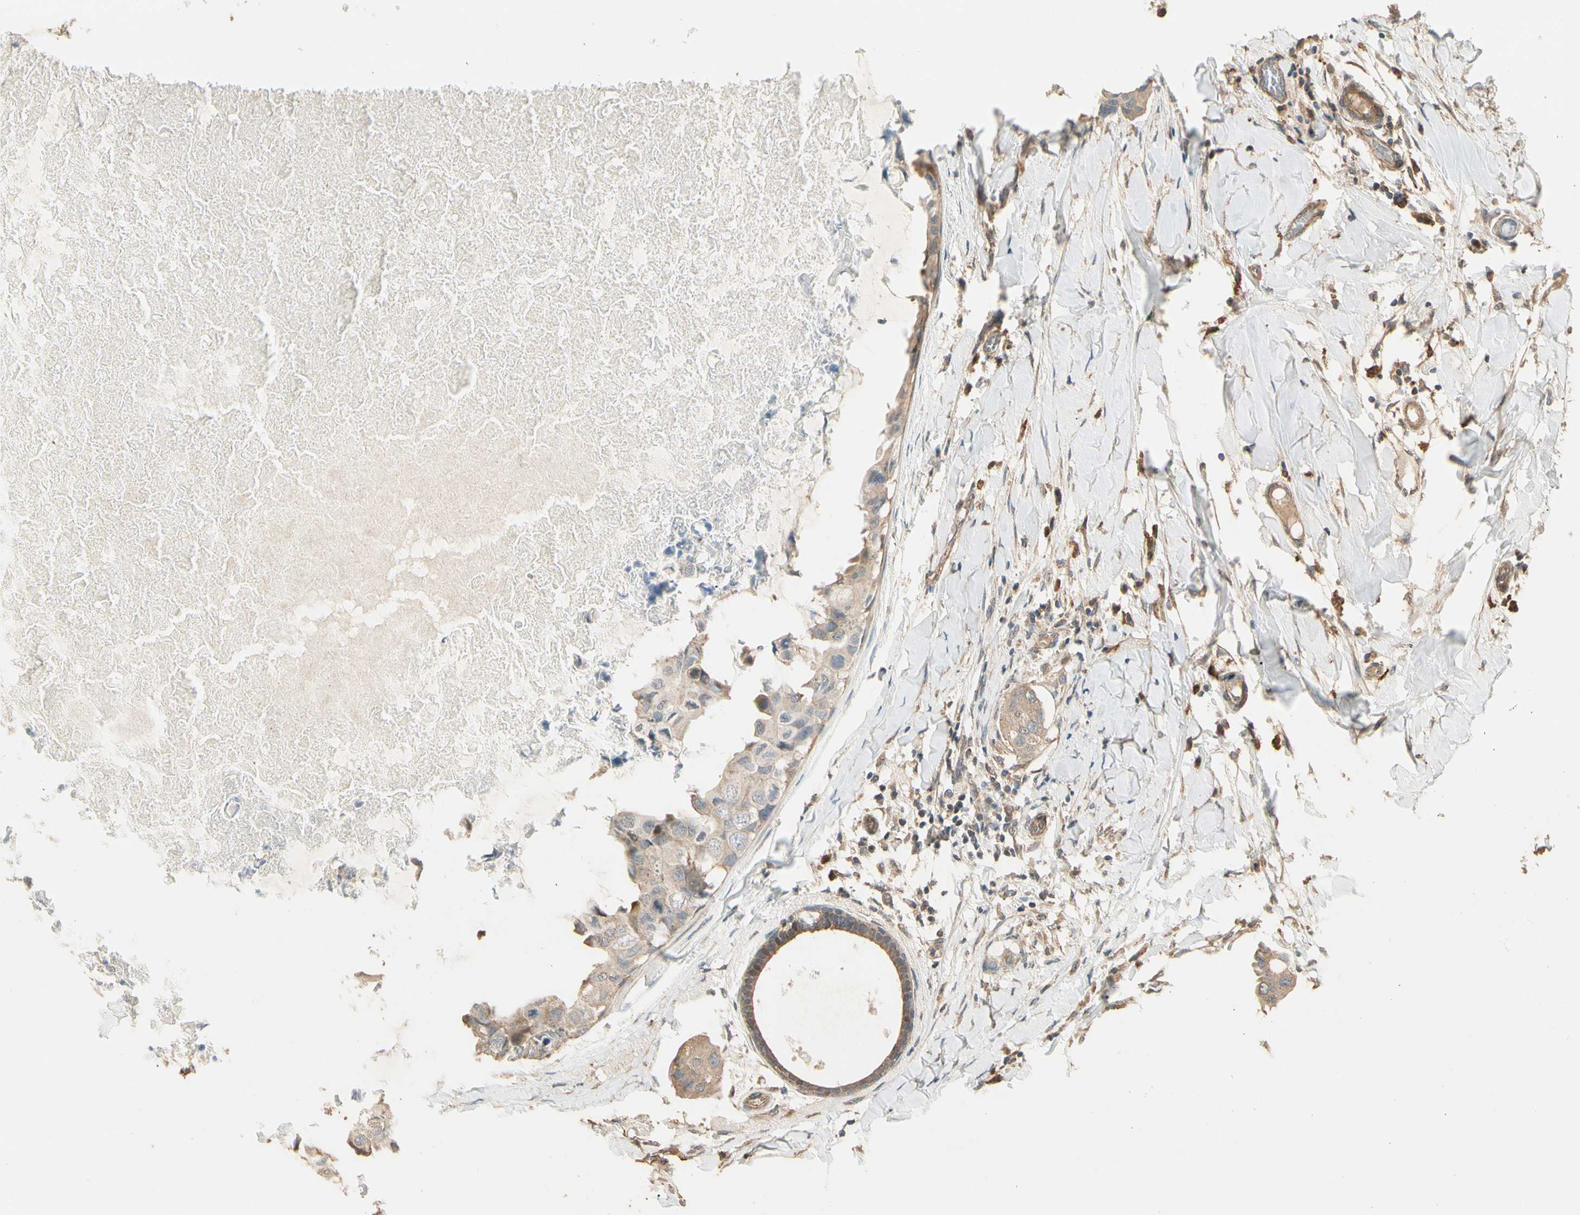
{"staining": {"intensity": "weak", "quantity": ">75%", "location": "cytoplasmic/membranous"}, "tissue": "breast cancer", "cell_type": "Tumor cells", "image_type": "cancer", "snomed": [{"axis": "morphology", "description": "Duct carcinoma"}, {"axis": "topography", "description": "Breast"}], "caption": "Breast invasive ductal carcinoma stained for a protein reveals weak cytoplasmic/membranous positivity in tumor cells. (IHC, brightfield microscopy, high magnification).", "gene": "CDH6", "patient": {"sex": "female", "age": 40}}